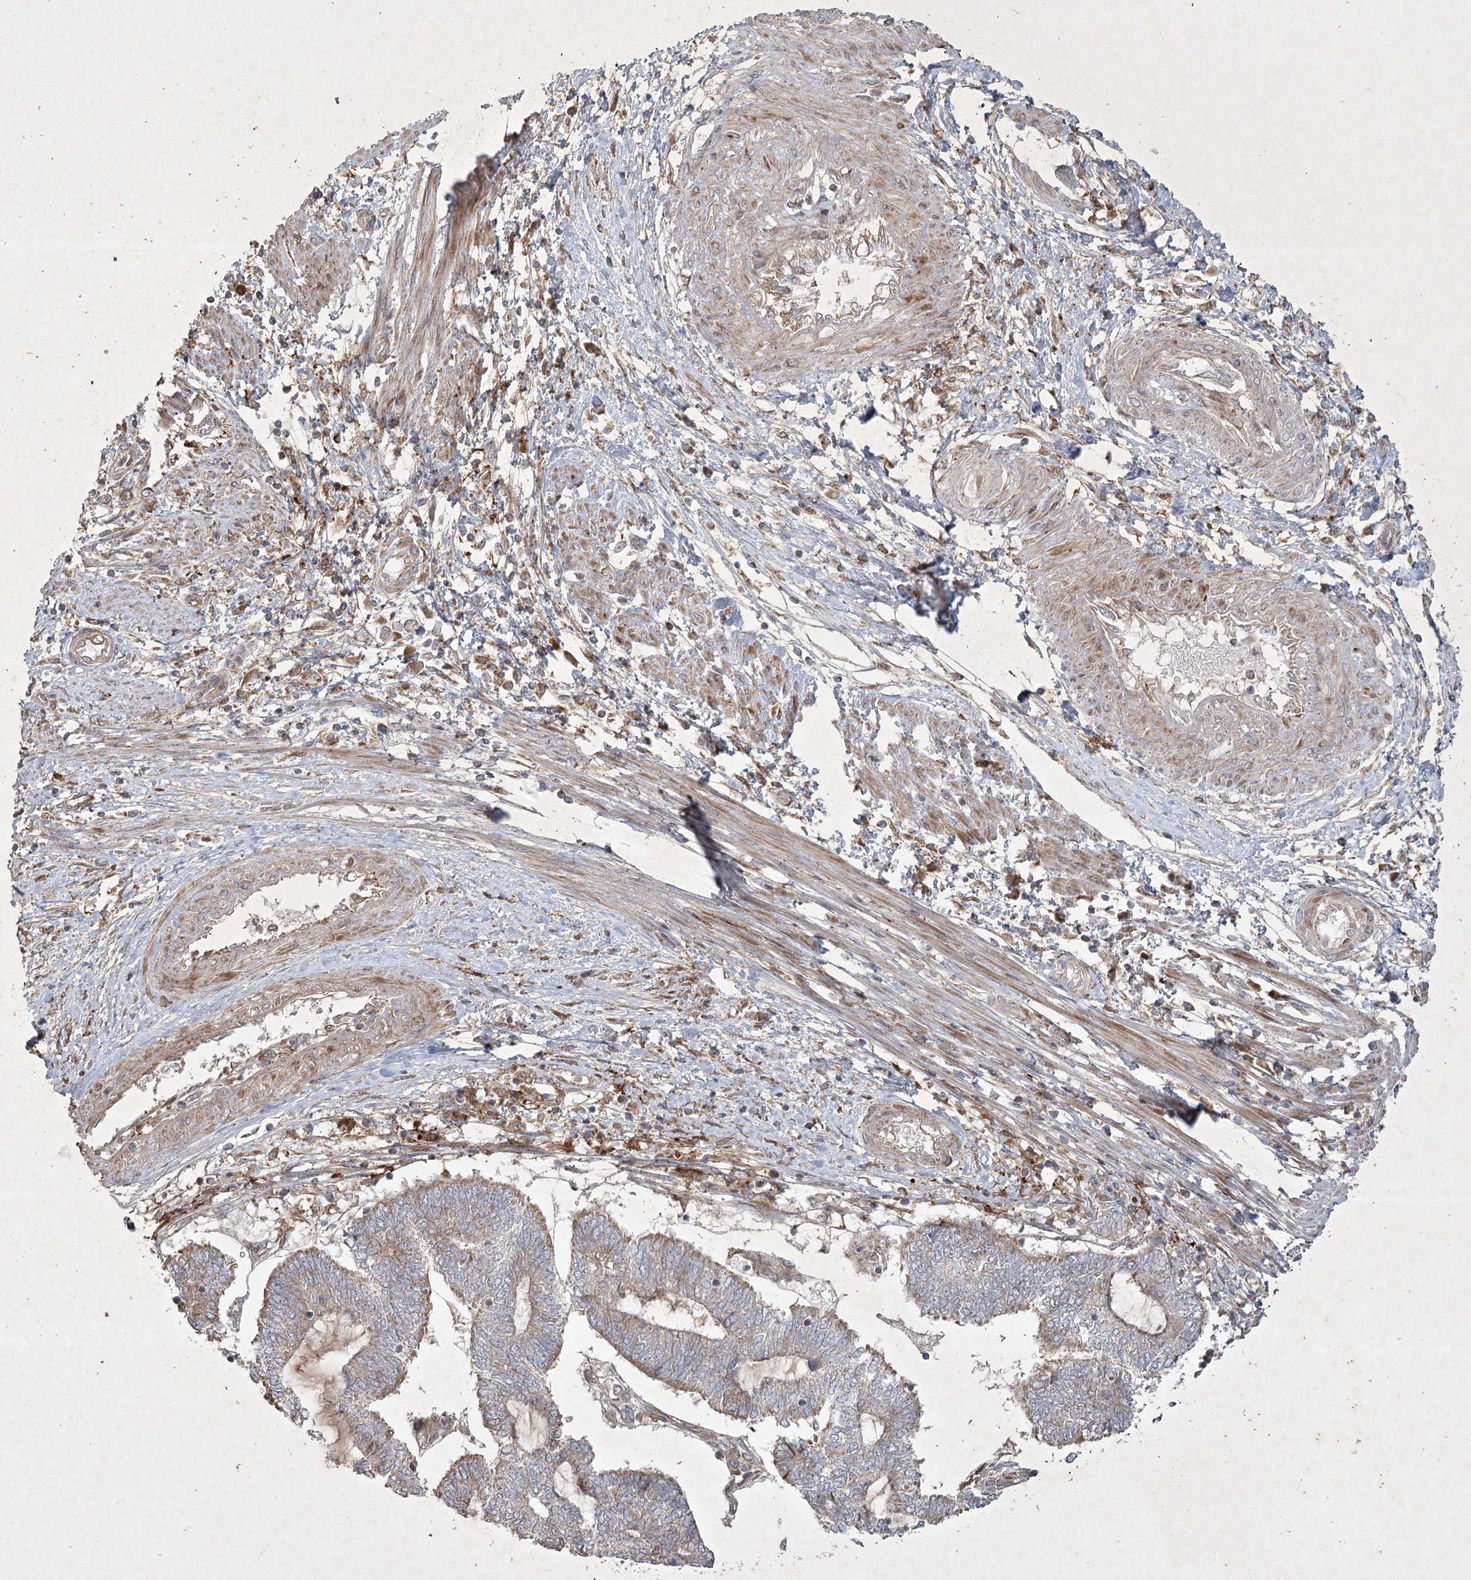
{"staining": {"intensity": "weak", "quantity": "25%-75%", "location": "cytoplasmic/membranous"}, "tissue": "endometrial cancer", "cell_type": "Tumor cells", "image_type": "cancer", "snomed": [{"axis": "morphology", "description": "Adenocarcinoma, NOS"}, {"axis": "topography", "description": "Uterus"}, {"axis": "topography", "description": "Endometrium"}], "caption": "Immunohistochemistry image of human endometrial cancer stained for a protein (brown), which demonstrates low levels of weak cytoplasmic/membranous positivity in approximately 25%-75% of tumor cells.", "gene": "KBTBD4", "patient": {"sex": "female", "age": 70}}